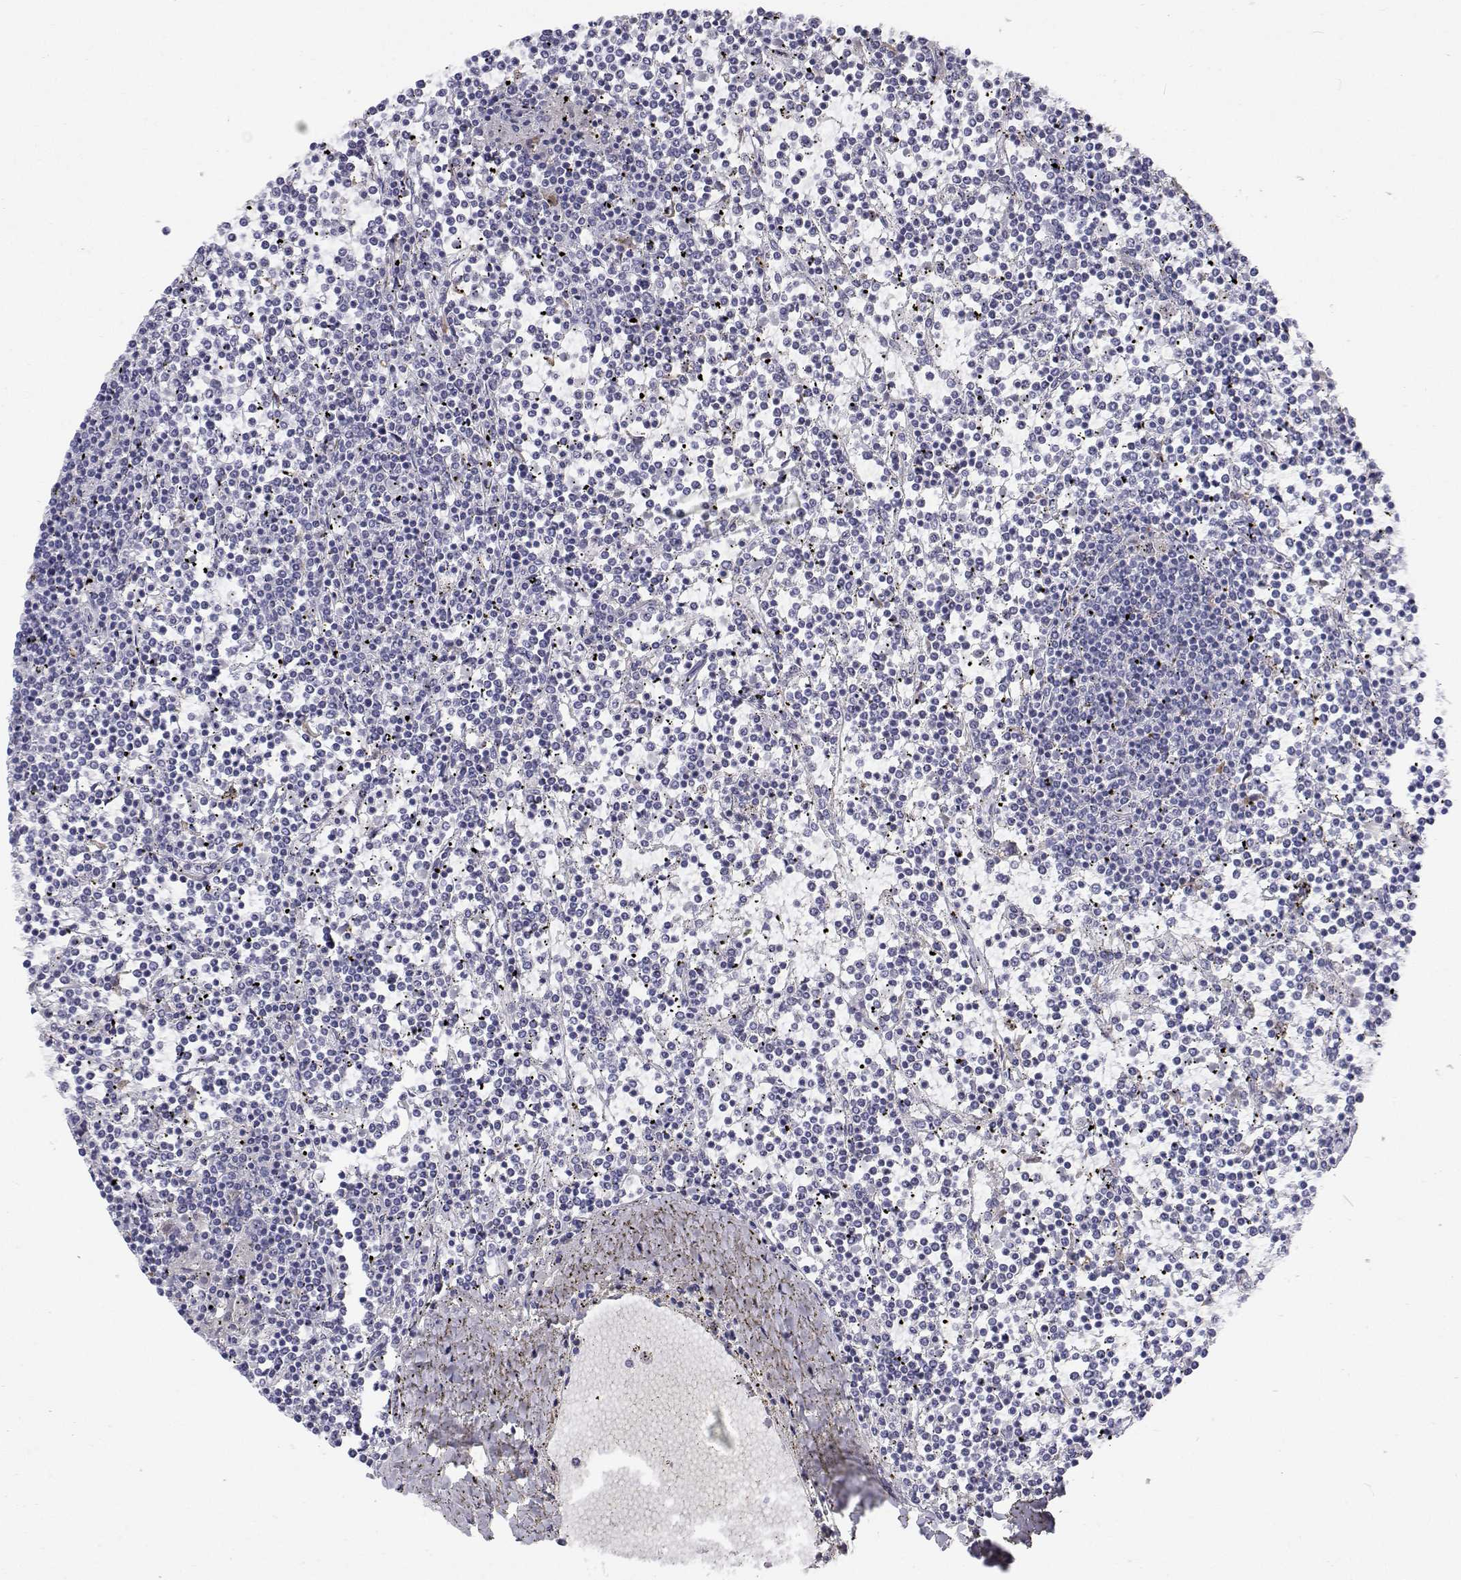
{"staining": {"intensity": "negative", "quantity": "none", "location": "none"}, "tissue": "lymphoma", "cell_type": "Tumor cells", "image_type": "cancer", "snomed": [{"axis": "morphology", "description": "Malignant lymphoma, non-Hodgkin's type, Low grade"}, {"axis": "topography", "description": "Spleen"}], "caption": "There is no significant positivity in tumor cells of lymphoma. (IHC, brightfield microscopy, high magnification).", "gene": "NCR2", "patient": {"sex": "female", "age": 19}}